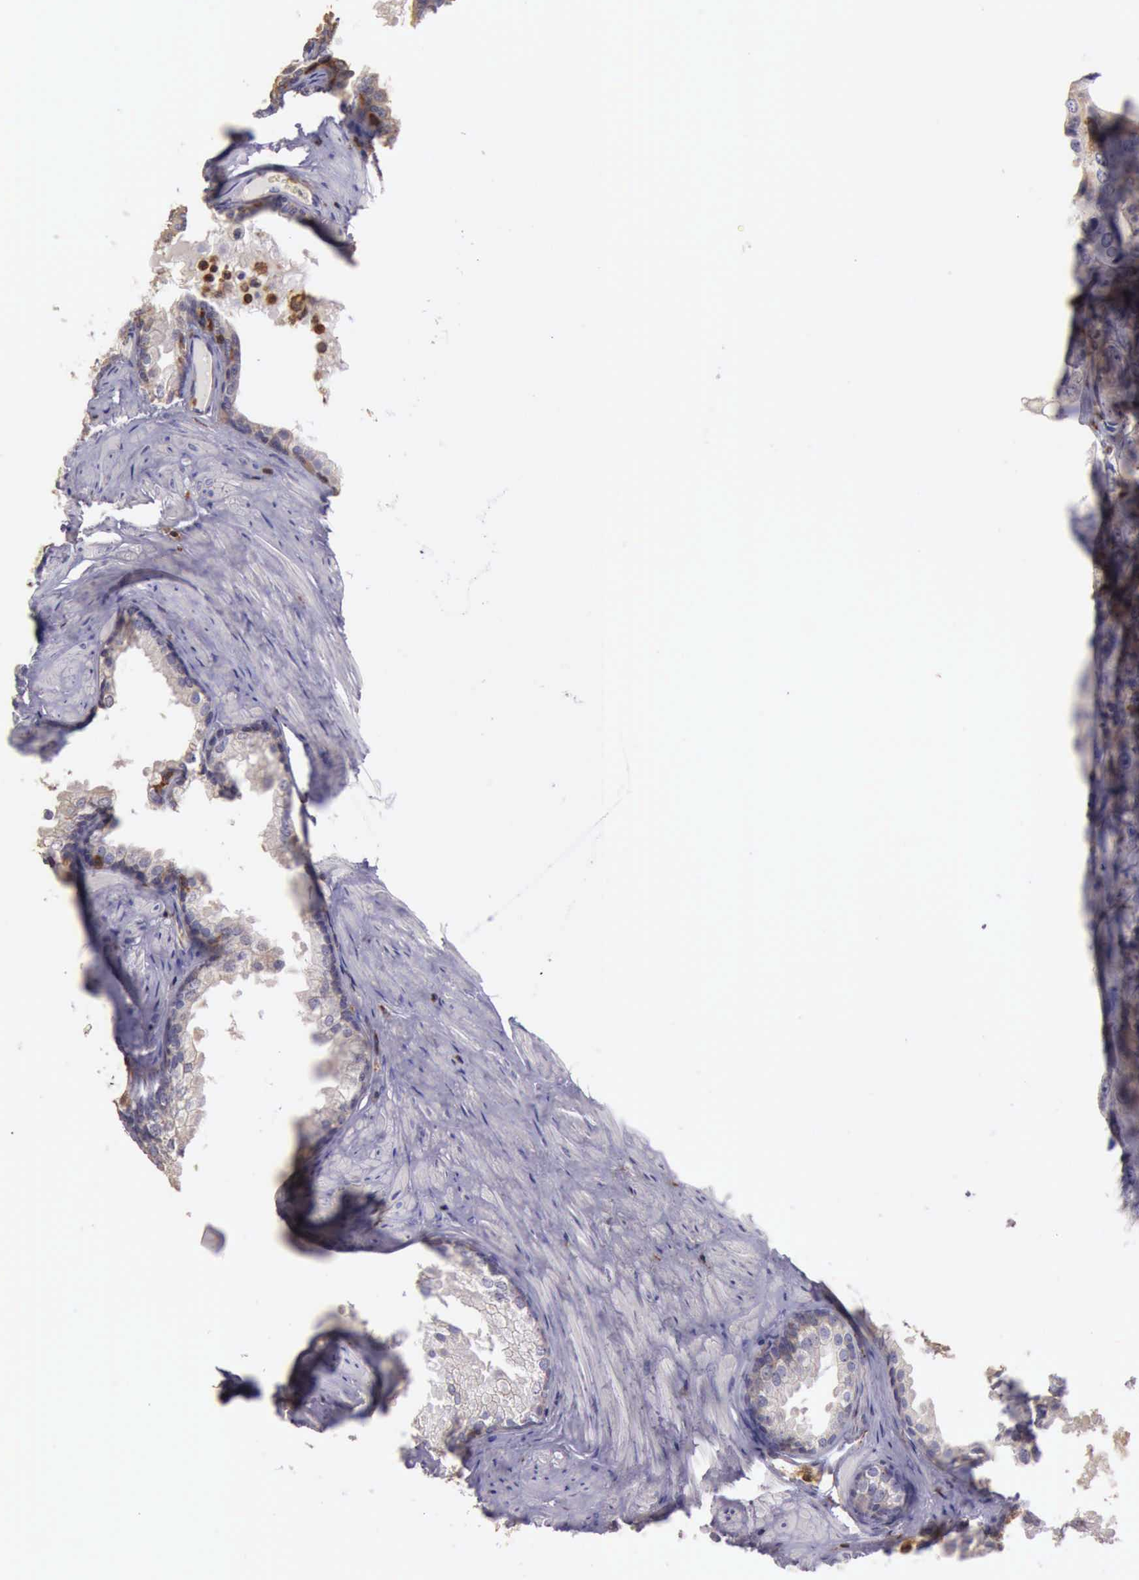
{"staining": {"intensity": "weak", "quantity": "<25%", "location": "cytoplasmic/membranous"}, "tissue": "prostate cancer", "cell_type": "Tumor cells", "image_type": "cancer", "snomed": [{"axis": "morphology", "description": "Adenocarcinoma, High grade"}, {"axis": "topography", "description": "Prostate"}], "caption": "Tumor cells are negative for brown protein staining in prostate cancer (adenocarcinoma (high-grade)).", "gene": "ARHGAP4", "patient": {"sex": "male", "age": 67}}